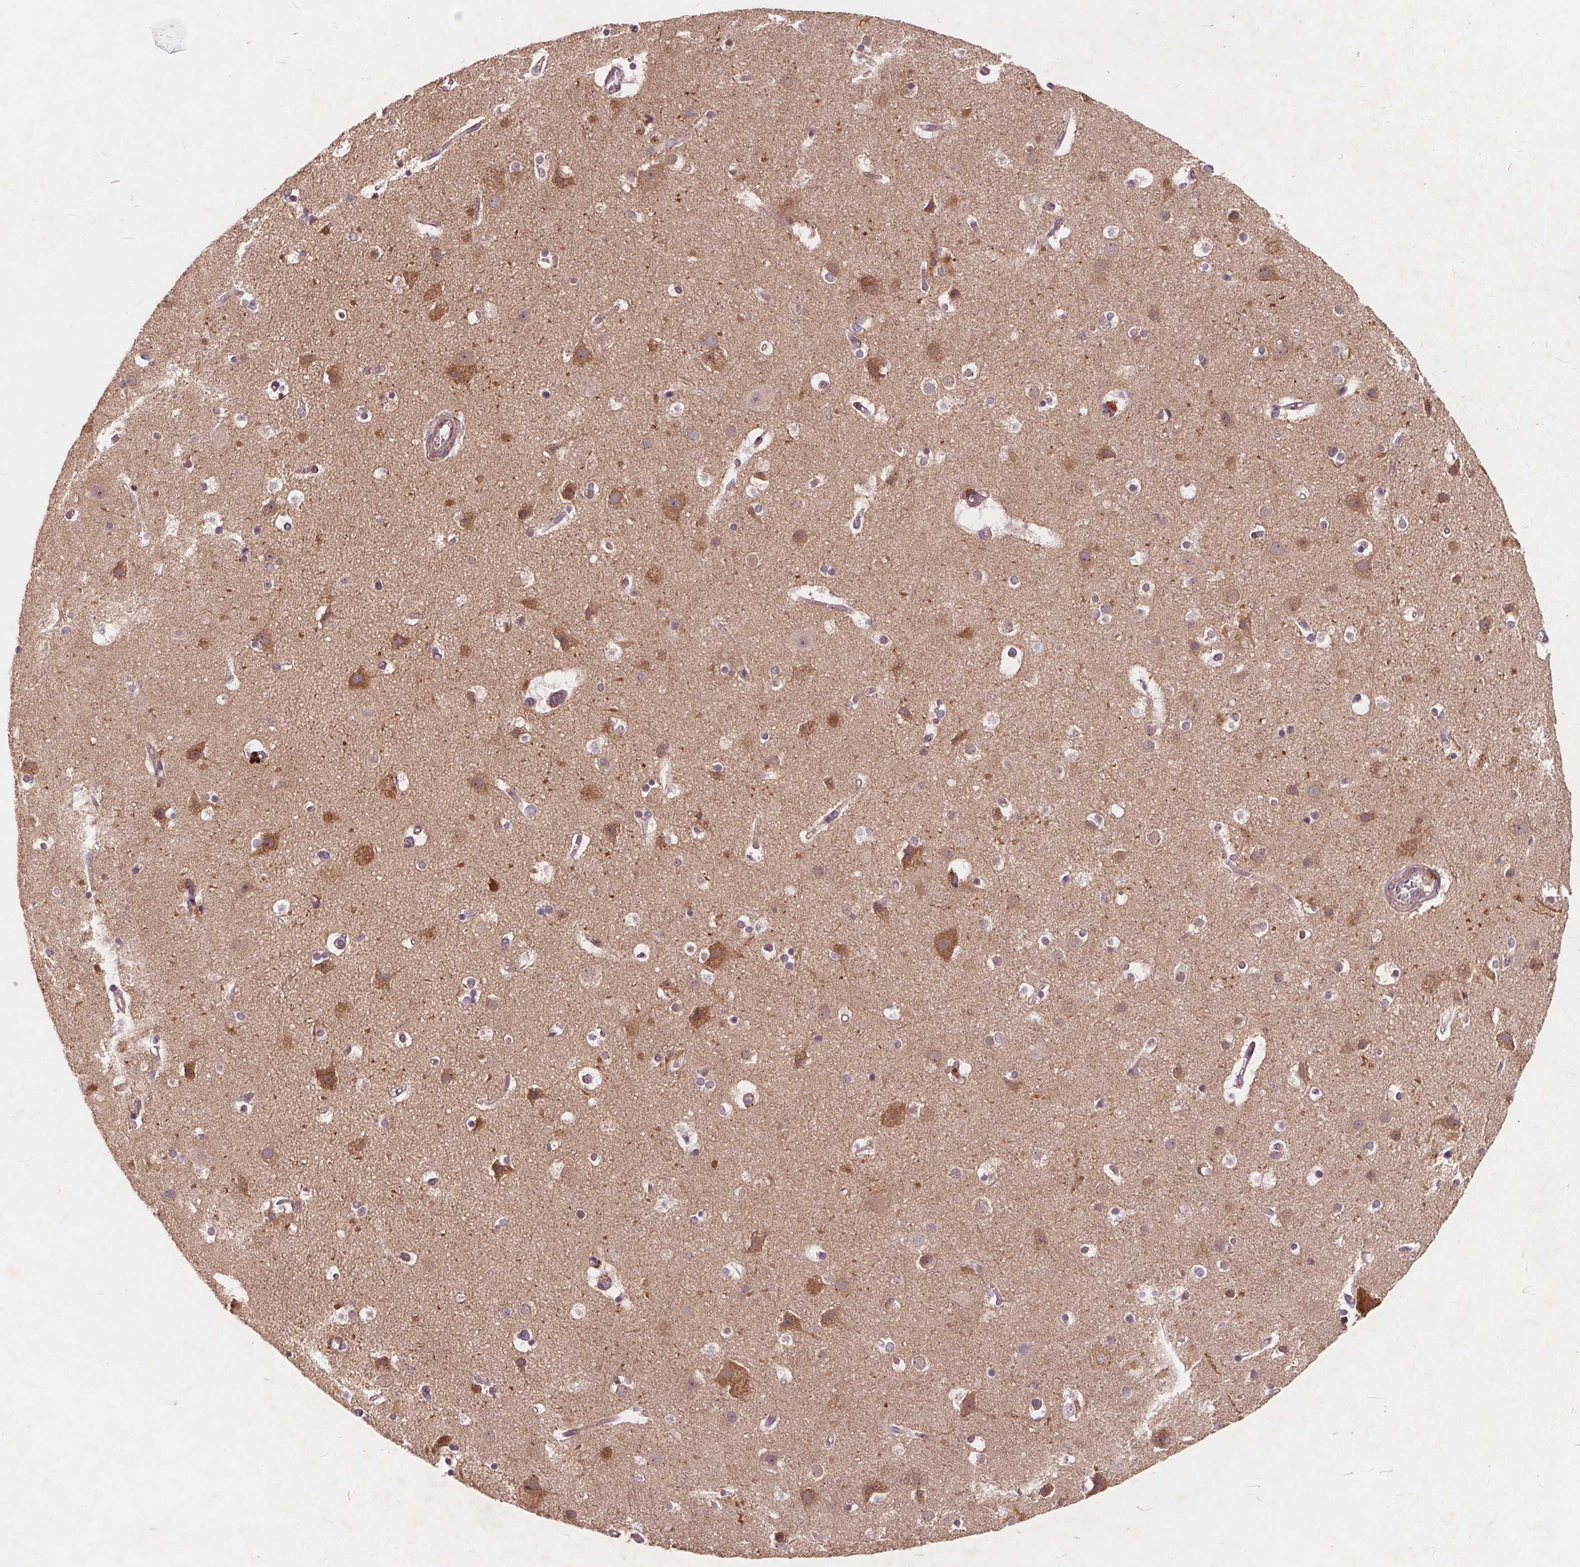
{"staining": {"intensity": "negative", "quantity": "none", "location": "none"}, "tissue": "cerebral cortex", "cell_type": "Endothelial cells", "image_type": "normal", "snomed": [{"axis": "morphology", "description": "Normal tissue, NOS"}, {"axis": "topography", "description": "Cerebral cortex"}], "caption": "This is an IHC photomicrograph of benign cerebral cortex. There is no staining in endothelial cells.", "gene": "CSNK1G2", "patient": {"sex": "female", "age": 52}}